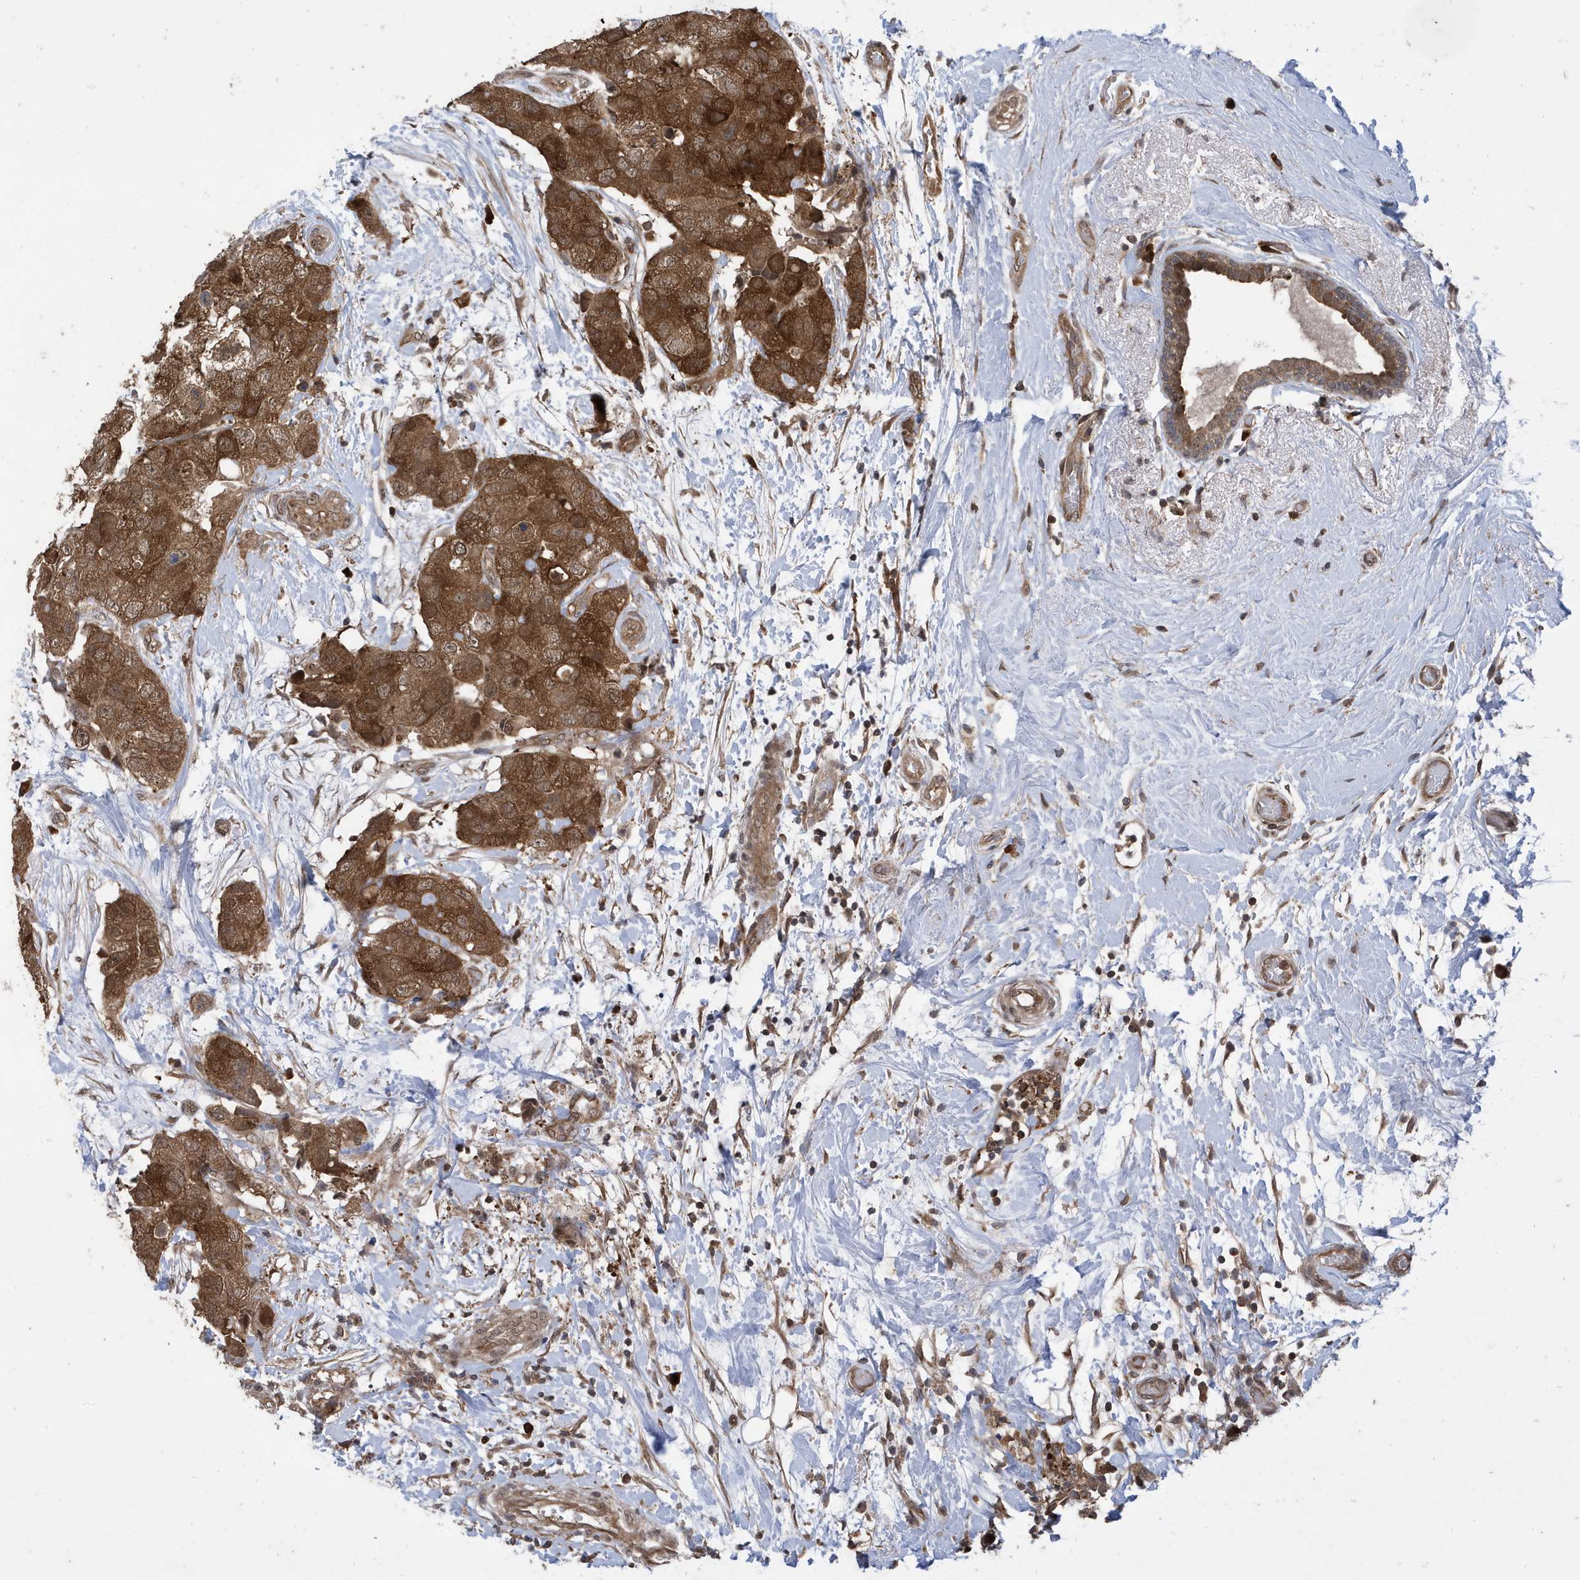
{"staining": {"intensity": "strong", "quantity": ">75%", "location": "cytoplasmic/membranous"}, "tissue": "breast cancer", "cell_type": "Tumor cells", "image_type": "cancer", "snomed": [{"axis": "morphology", "description": "Duct carcinoma"}, {"axis": "topography", "description": "Breast"}], "caption": "Immunohistochemical staining of human intraductal carcinoma (breast) demonstrates high levels of strong cytoplasmic/membranous staining in about >75% of tumor cells.", "gene": "UBQLN1", "patient": {"sex": "female", "age": 62}}